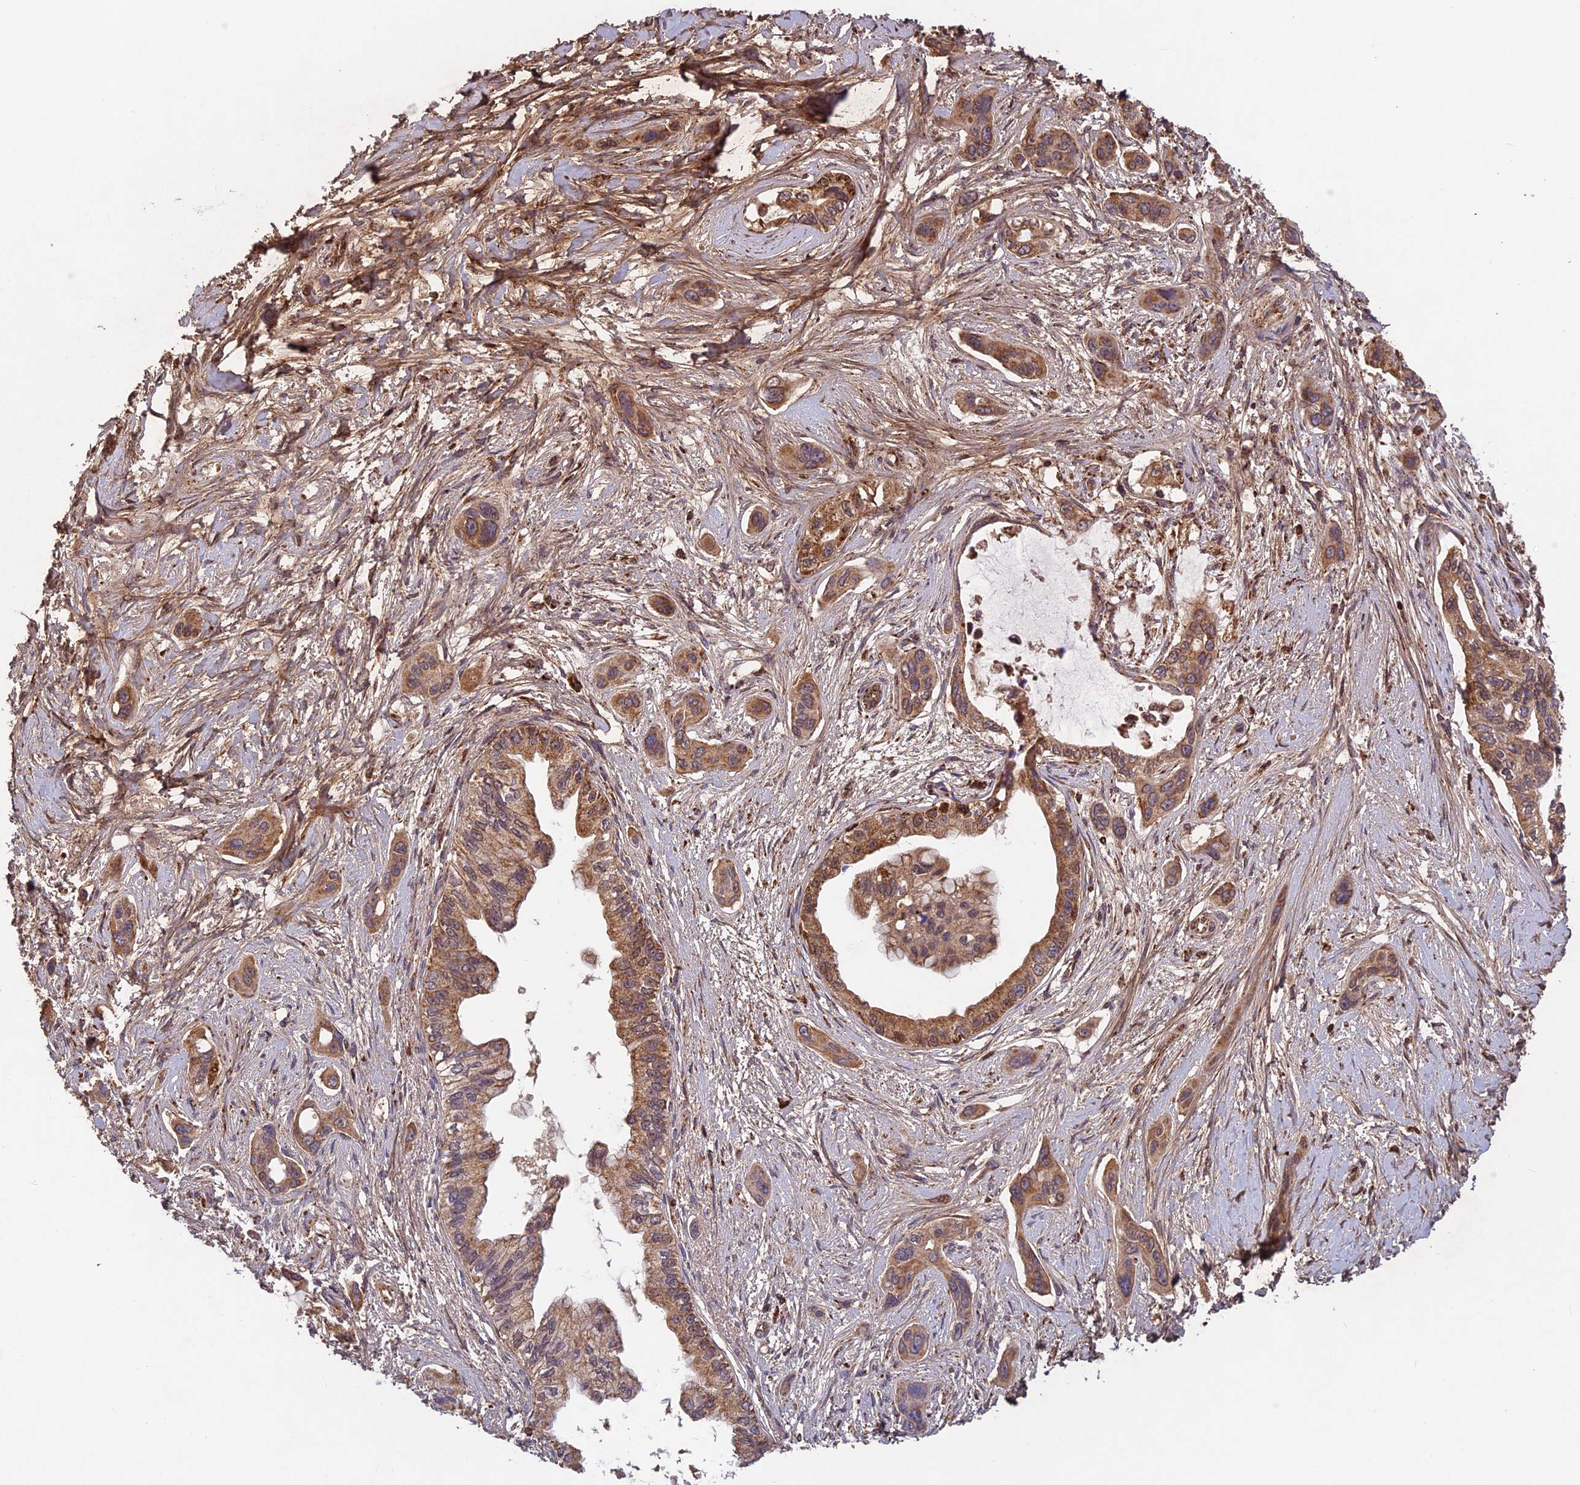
{"staining": {"intensity": "strong", "quantity": ">75%", "location": "cytoplasmic/membranous"}, "tissue": "pancreatic cancer", "cell_type": "Tumor cells", "image_type": "cancer", "snomed": [{"axis": "morphology", "description": "Adenocarcinoma, NOS"}, {"axis": "topography", "description": "Pancreas"}], "caption": "IHC staining of adenocarcinoma (pancreatic), which reveals high levels of strong cytoplasmic/membranous positivity in about >75% of tumor cells indicating strong cytoplasmic/membranous protein expression. The staining was performed using DAB (brown) for protein detection and nuclei were counterstained in hematoxylin (blue).", "gene": "CCDC15", "patient": {"sex": "male", "age": 72}}